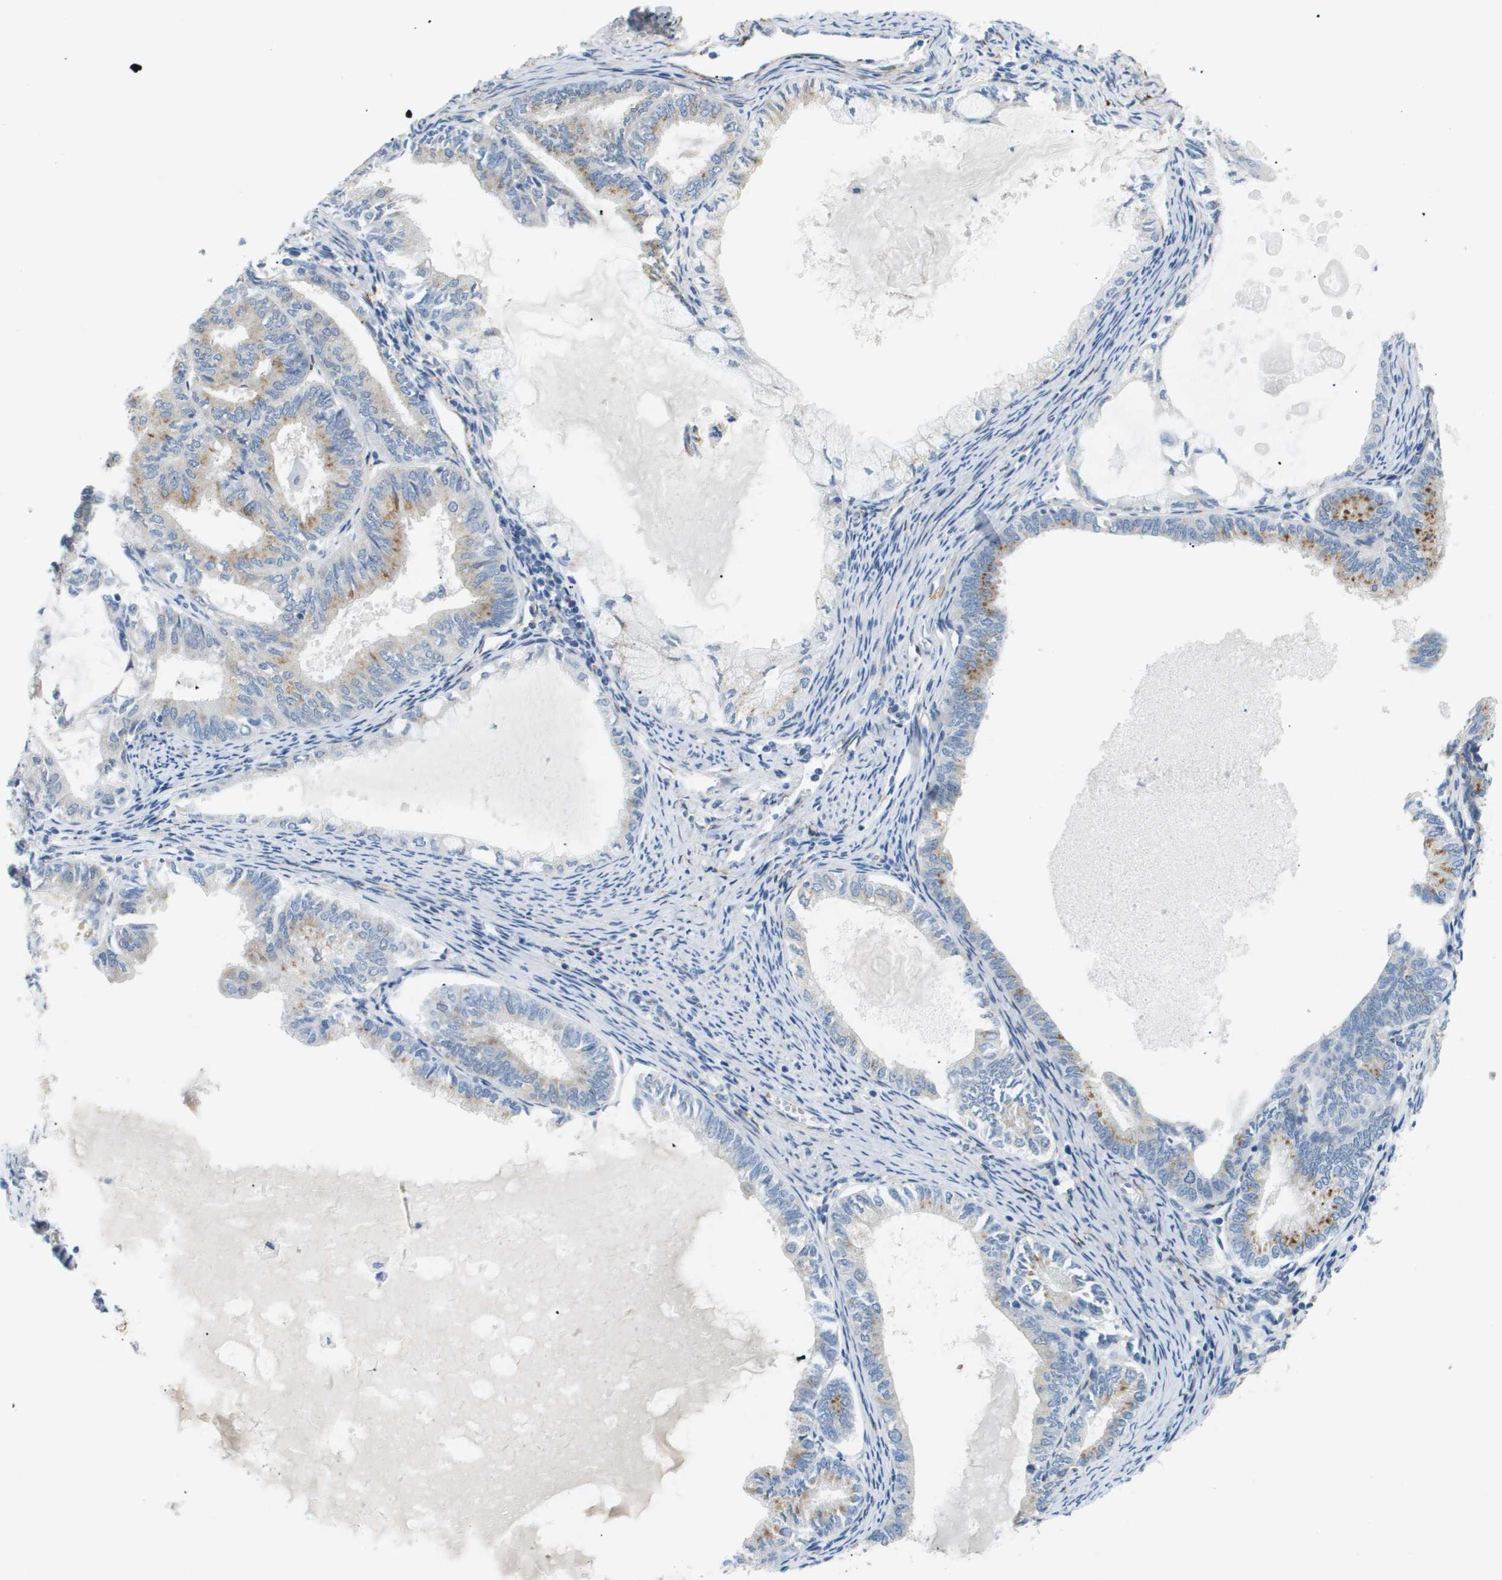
{"staining": {"intensity": "moderate", "quantity": "25%-75%", "location": "cytoplasmic/membranous"}, "tissue": "endometrial cancer", "cell_type": "Tumor cells", "image_type": "cancer", "snomed": [{"axis": "morphology", "description": "Adenocarcinoma, NOS"}, {"axis": "topography", "description": "Endometrium"}], "caption": "Human endometrial cancer (adenocarcinoma) stained with a protein marker exhibits moderate staining in tumor cells.", "gene": "OTUD5", "patient": {"sex": "female", "age": 86}}